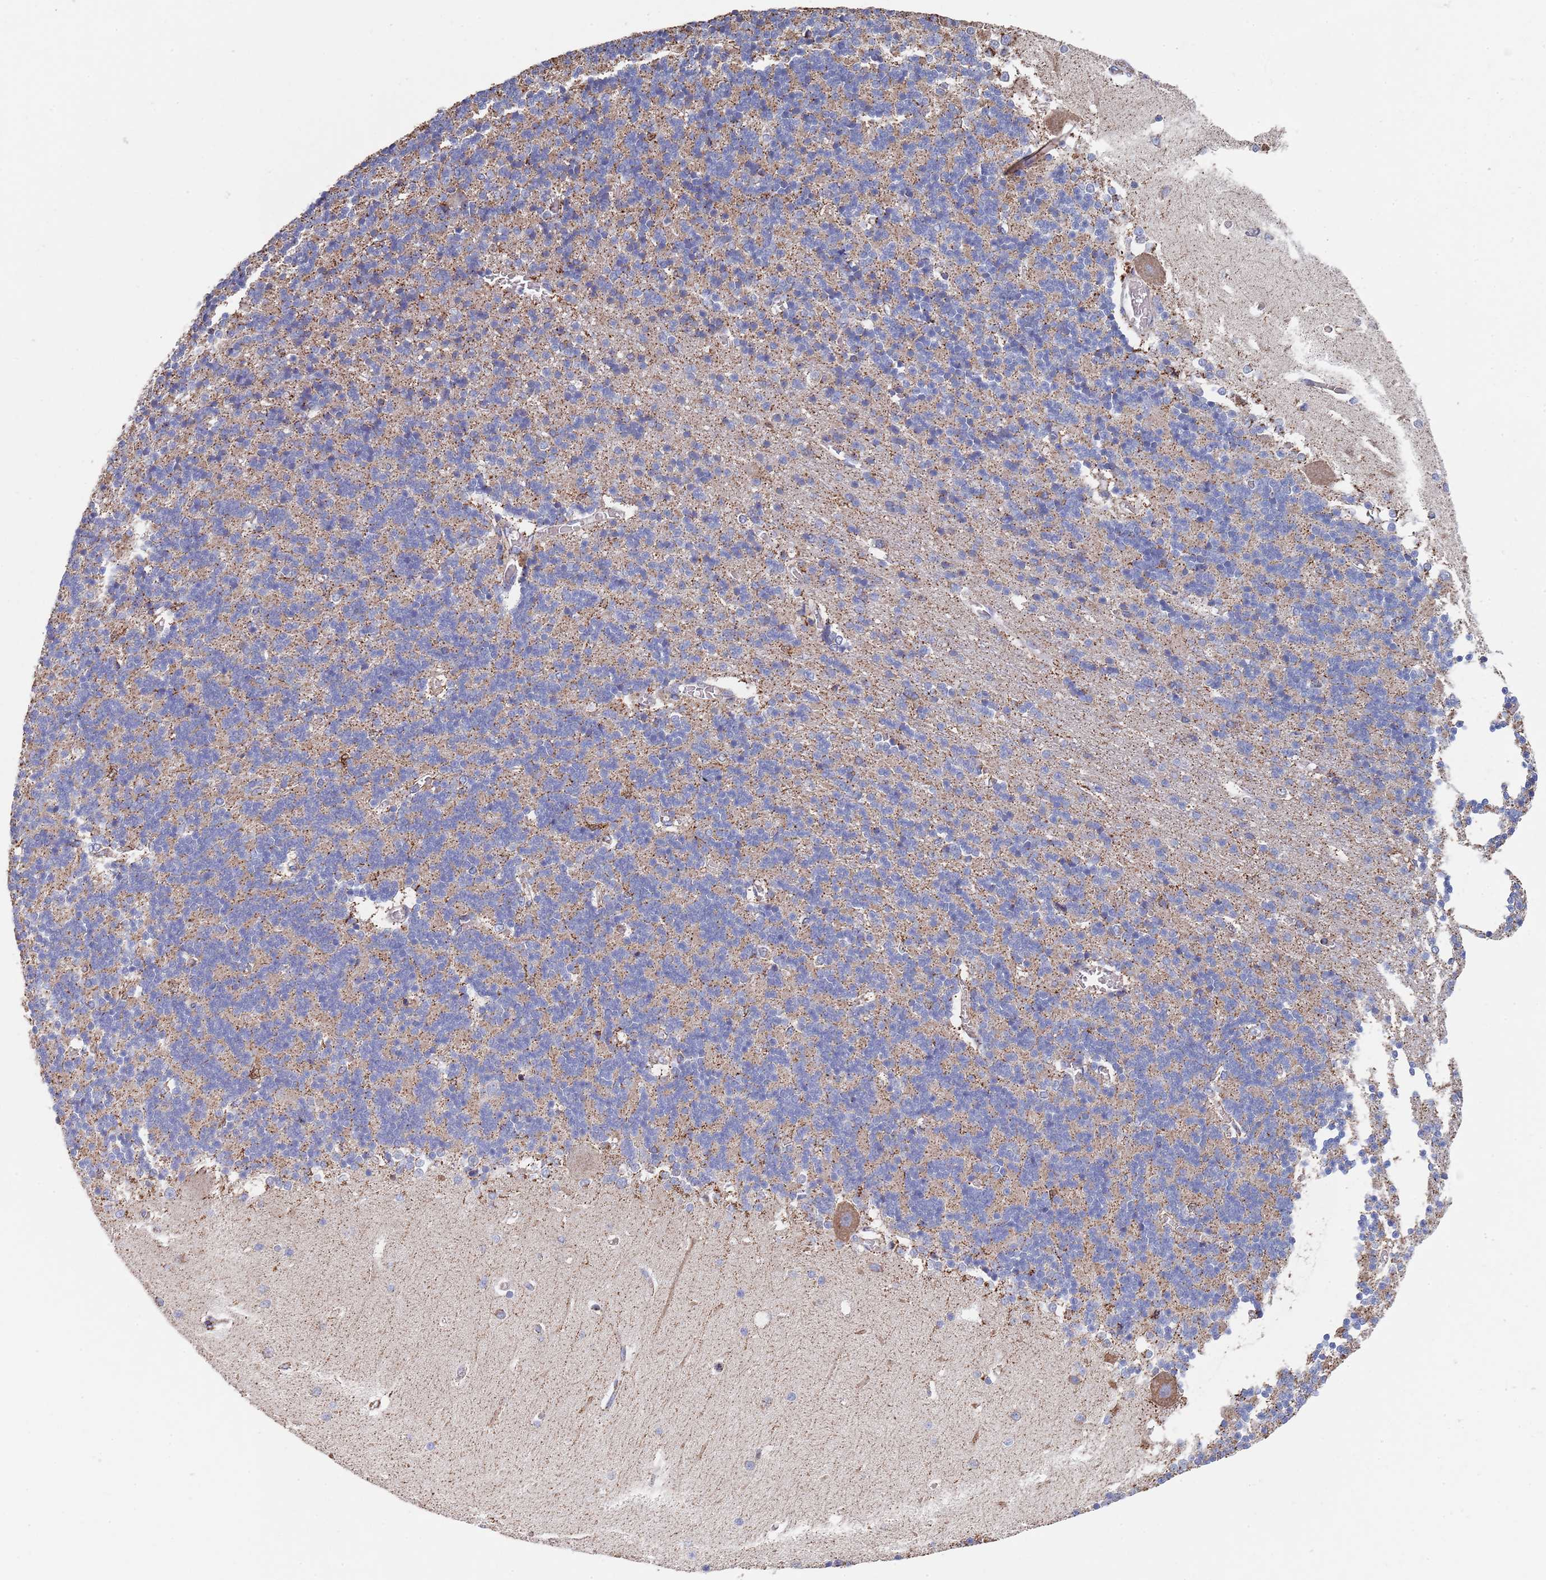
{"staining": {"intensity": "moderate", "quantity": "25%-75%", "location": "cytoplasmic/membranous"}, "tissue": "cerebellum", "cell_type": "Cells in granular layer", "image_type": "normal", "snomed": [{"axis": "morphology", "description": "Normal tissue, NOS"}, {"axis": "topography", "description": "Cerebellum"}], "caption": "Immunohistochemistry (IHC) of unremarkable human cerebellum shows medium levels of moderate cytoplasmic/membranous expression in about 25%-75% of cells in granular layer.", "gene": "PGP", "patient": {"sex": "male", "age": 37}}